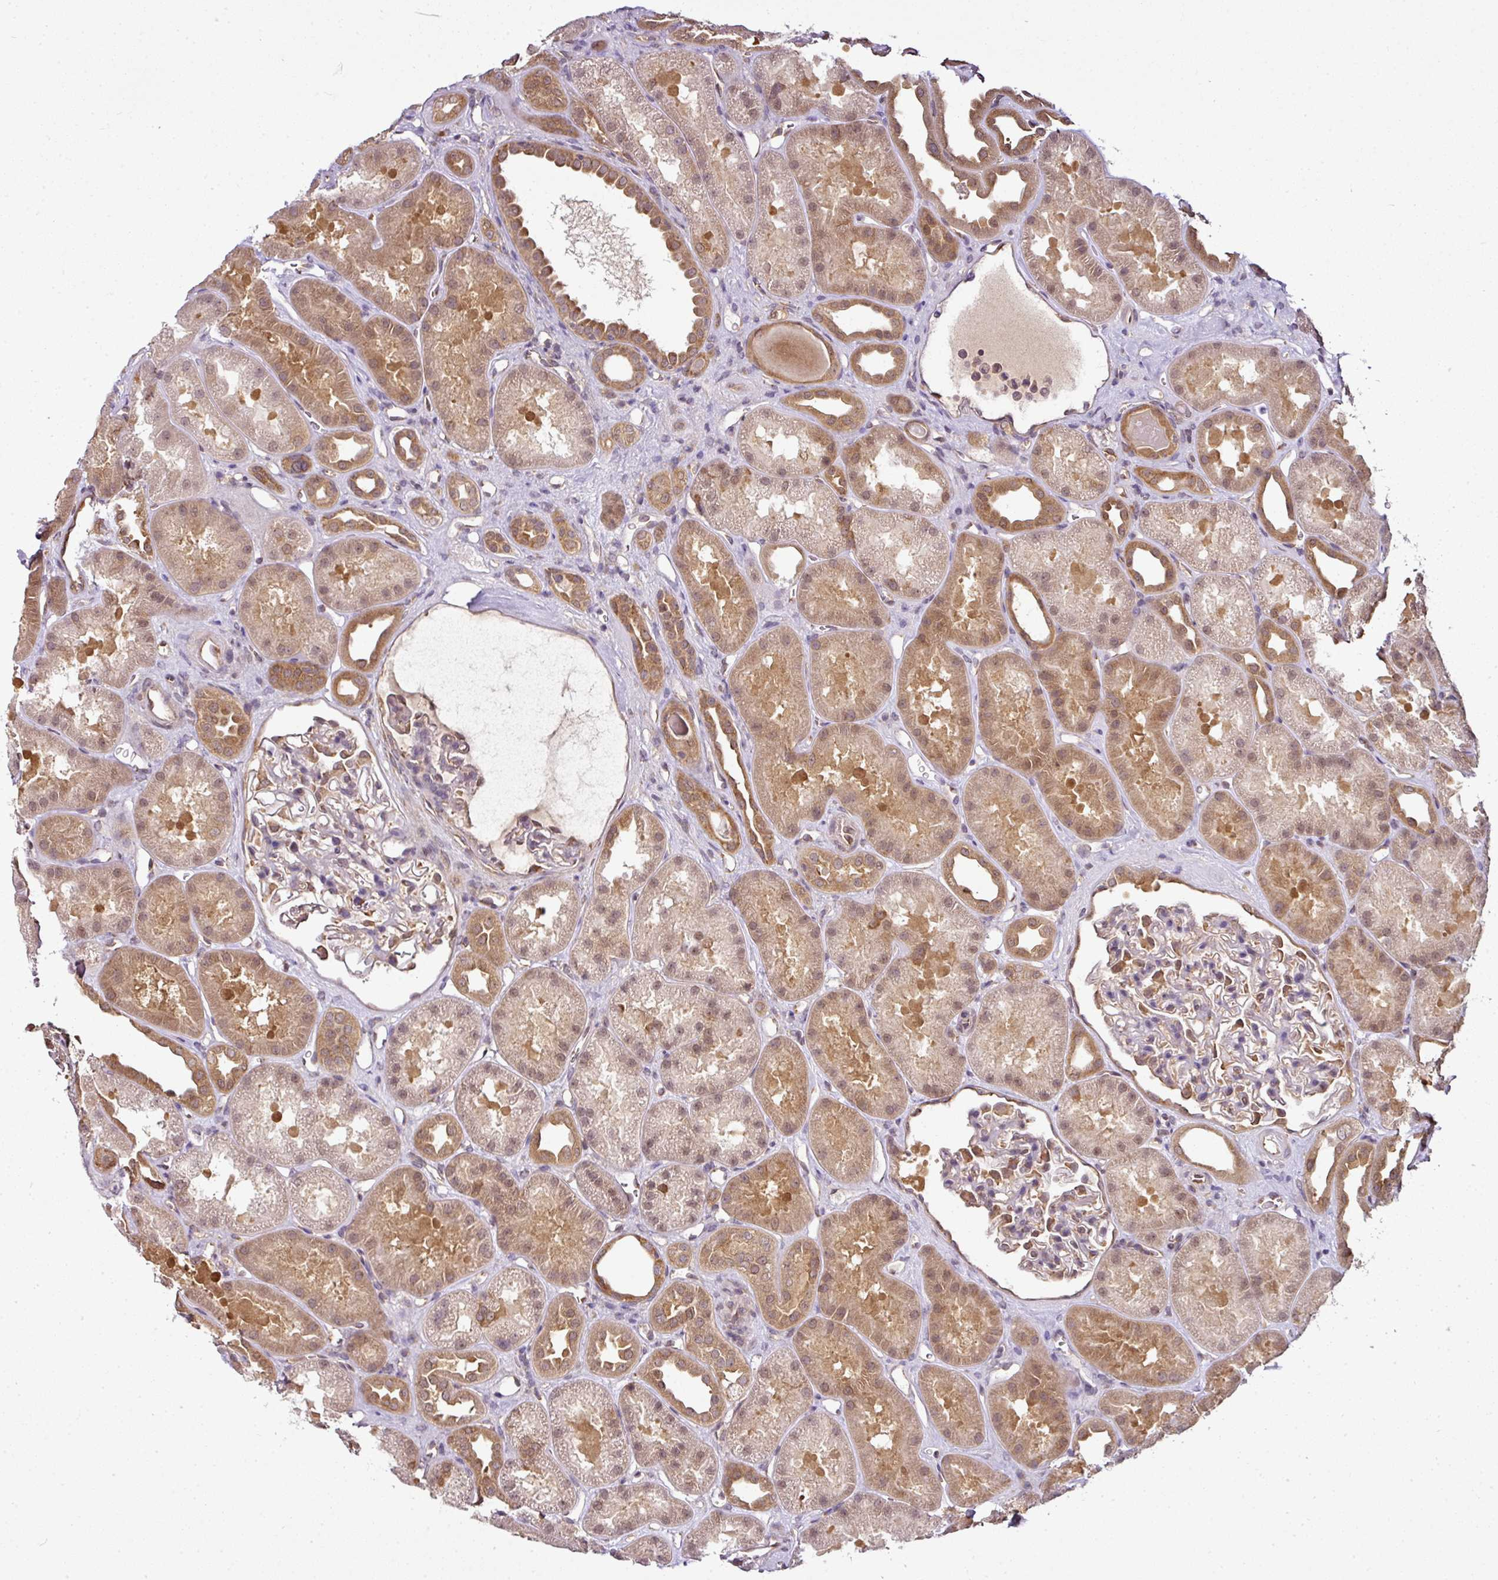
{"staining": {"intensity": "moderate", "quantity": "<25%", "location": "cytoplasmic/membranous"}, "tissue": "kidney", "cell_type": "Cells in glomeruli", "image_type": "normal", "snomed": [{"axis": "morphology", "description": "Normal tissue, NOS"}, {"axis": "topography", "description": "Kidney"}], "caption": "Immunohistochemistry (IHC) staining of unremarkable kidney, which reveals low levels of moderate cytoplasmic/membranous staining in approximately <25% of cells in glomeruli indicating moderate cytoplasmic/membranous protein positivity. The staining was performed using DAB (3,3'-diaminobenzidine) (brown) for protein detection and nuclei were counterstained in hematoxylin (blue).", "gene": "RBM14", "patient": {"sex": "male", "age": 61}}